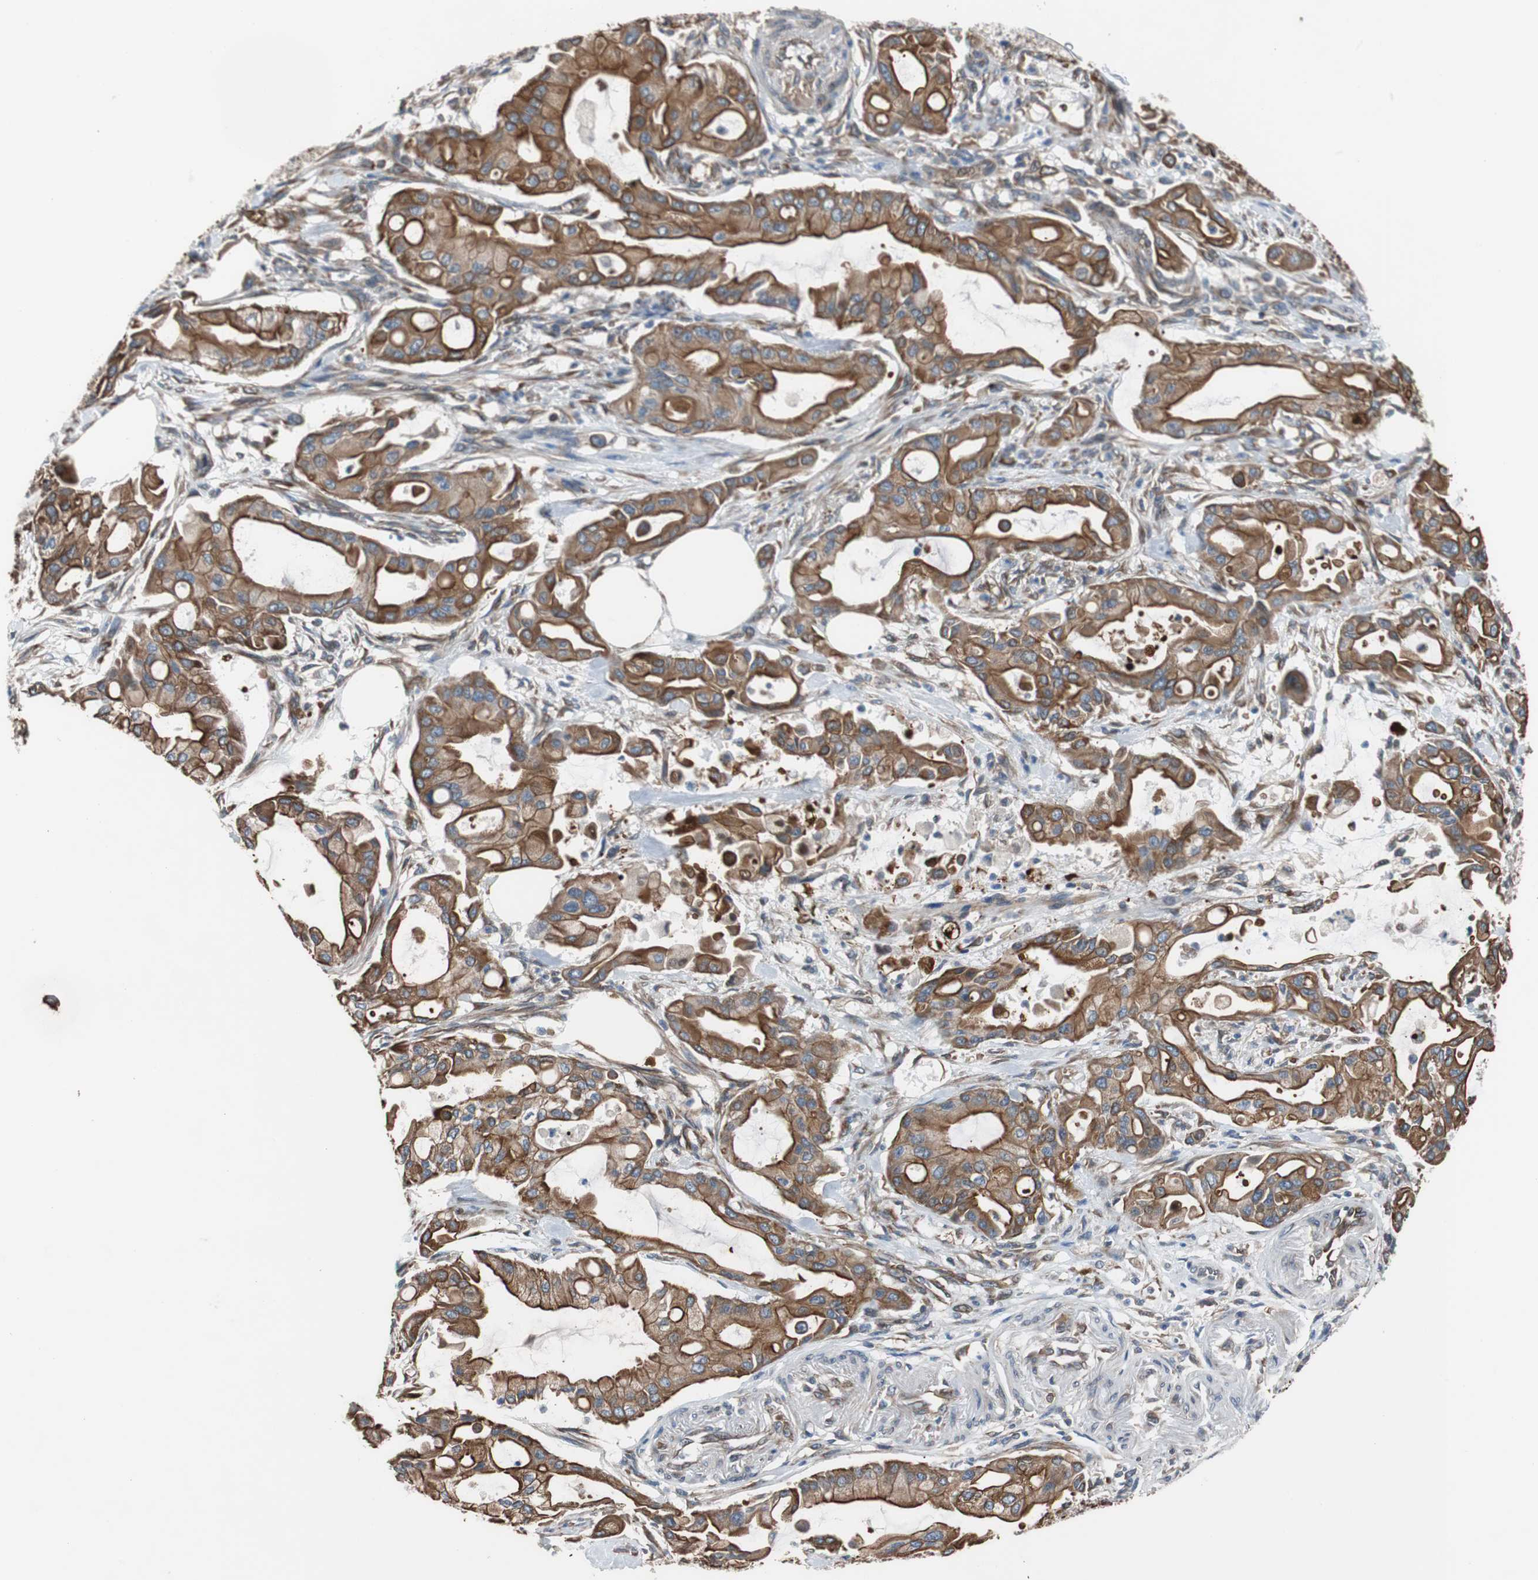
{"staining": {"intensity": "strong", "quantity": ">75%", "location": "cytoplasmic/membranous"}, "tissue": "pancreatic cancer", "cell_type": "Tumor cells", "image_type": "cancer", "snomed": [{"axis": "morphology", "description": "Adenocarcinoma, NOS"}, {"axis": "morphology", "description": "Adenocarcinoma, metastatic, NOS"}, {"axis": "topography", "description": "Lymph node"}, {"axis": "topography", "description": "Pancreas"}, {"axis": "topography", "description": "Duodenum"}], "caption": "An image of pancreatic cancer stained for a protein displays strong cytoplasmic/membranous brown staining in tumor cells.", "gene": "KIF3B", "patient": {"sex": "female", "age": 64}}